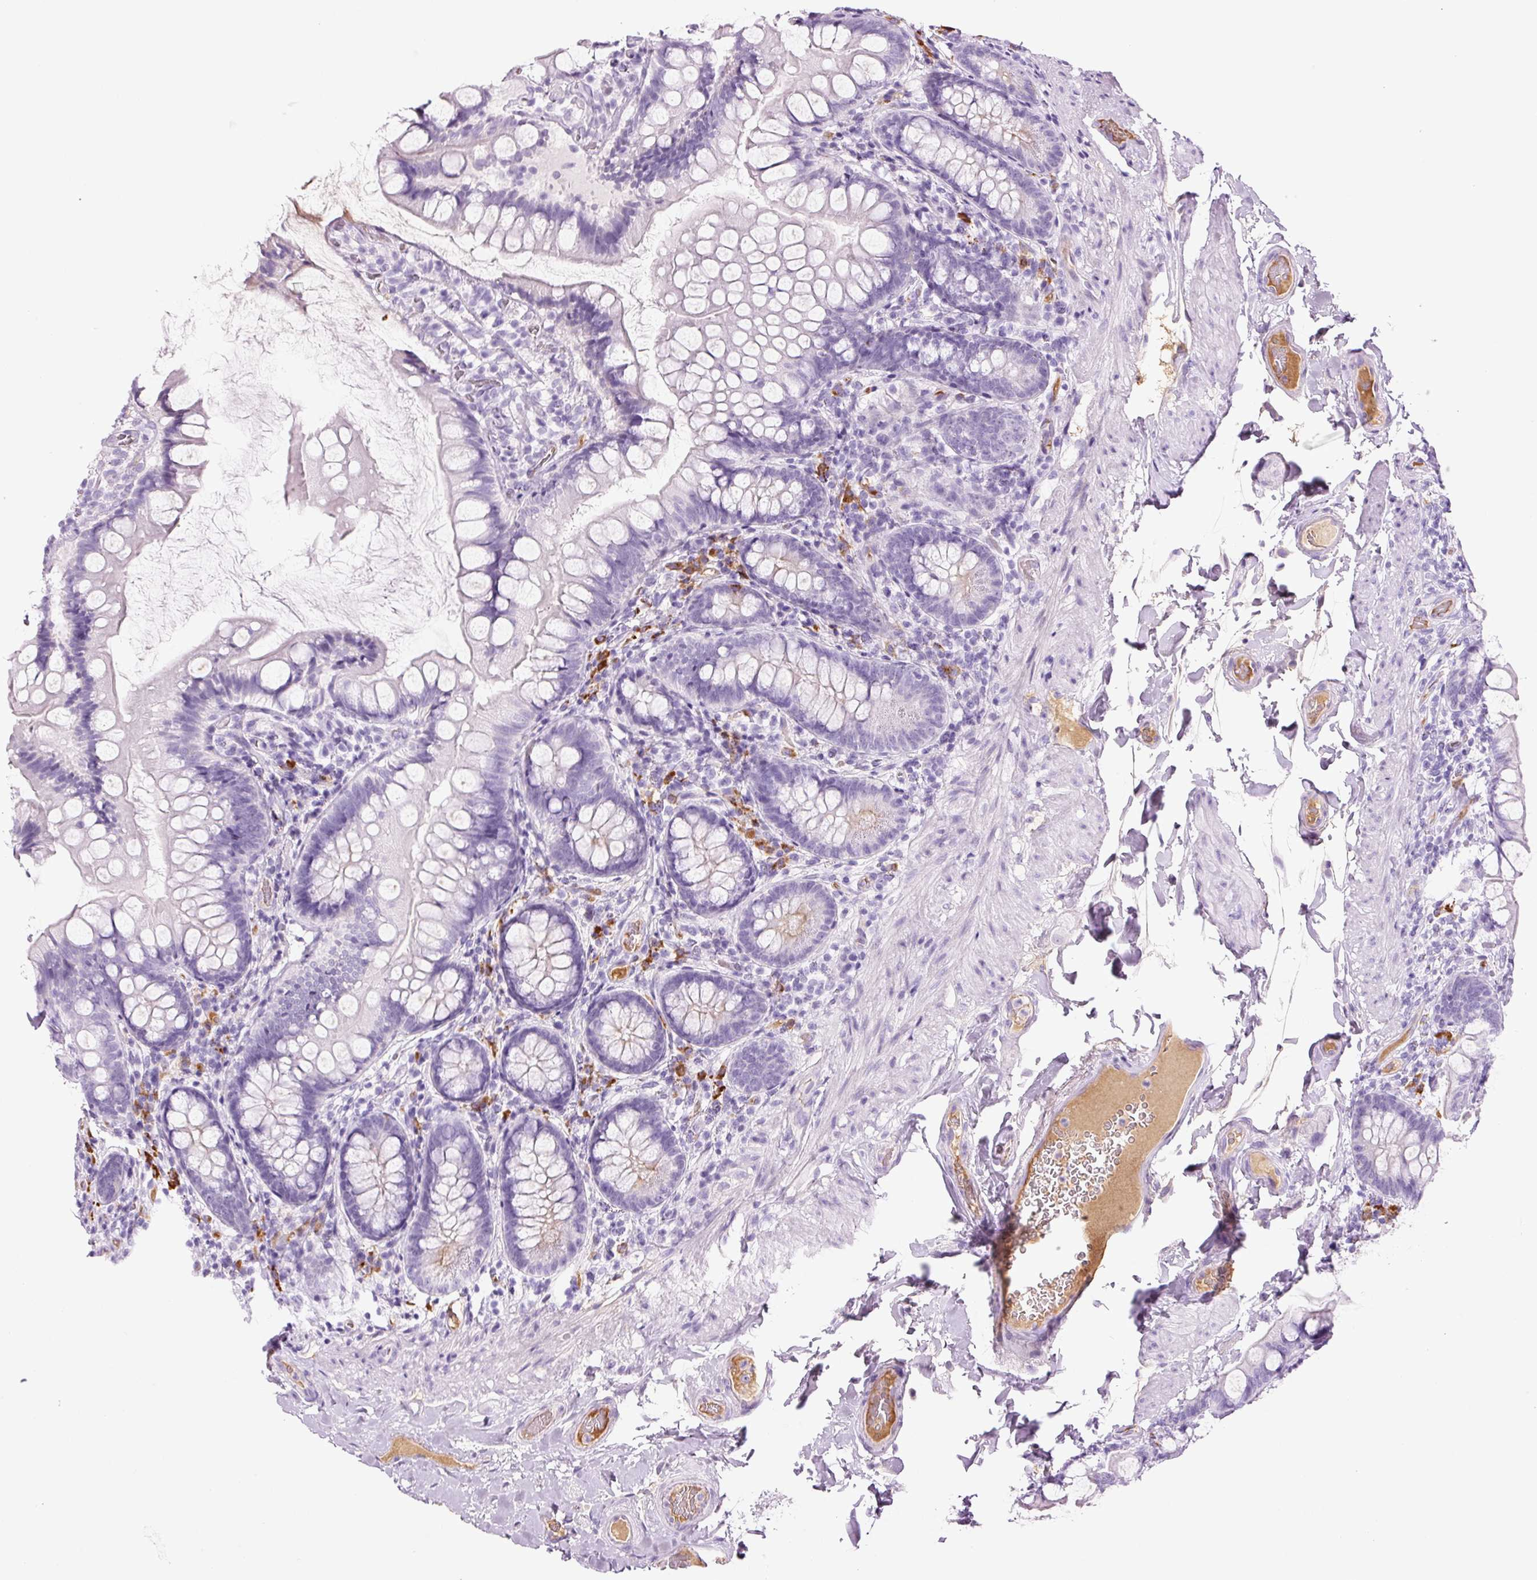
{"staining": {"intensity": "negative", "quantity": "none", "location": "none"}, "tissue": "small intestine", "cell_type": "Glandular cells", "image_type": "normal", "snomed": [{"axis": "morphology", "description": "Normal tissue, NOS"}, {"axis": "topography", "description": "Small intestine"}], "caption": "Glandular cells show no significant protein staining in benign small intestine. (DAB (3,3'-diaminobenzidine) IHC with hematoxylin counter stain).", "gene": "KLF1", "patient": {"sex": "male", "age": 70}}